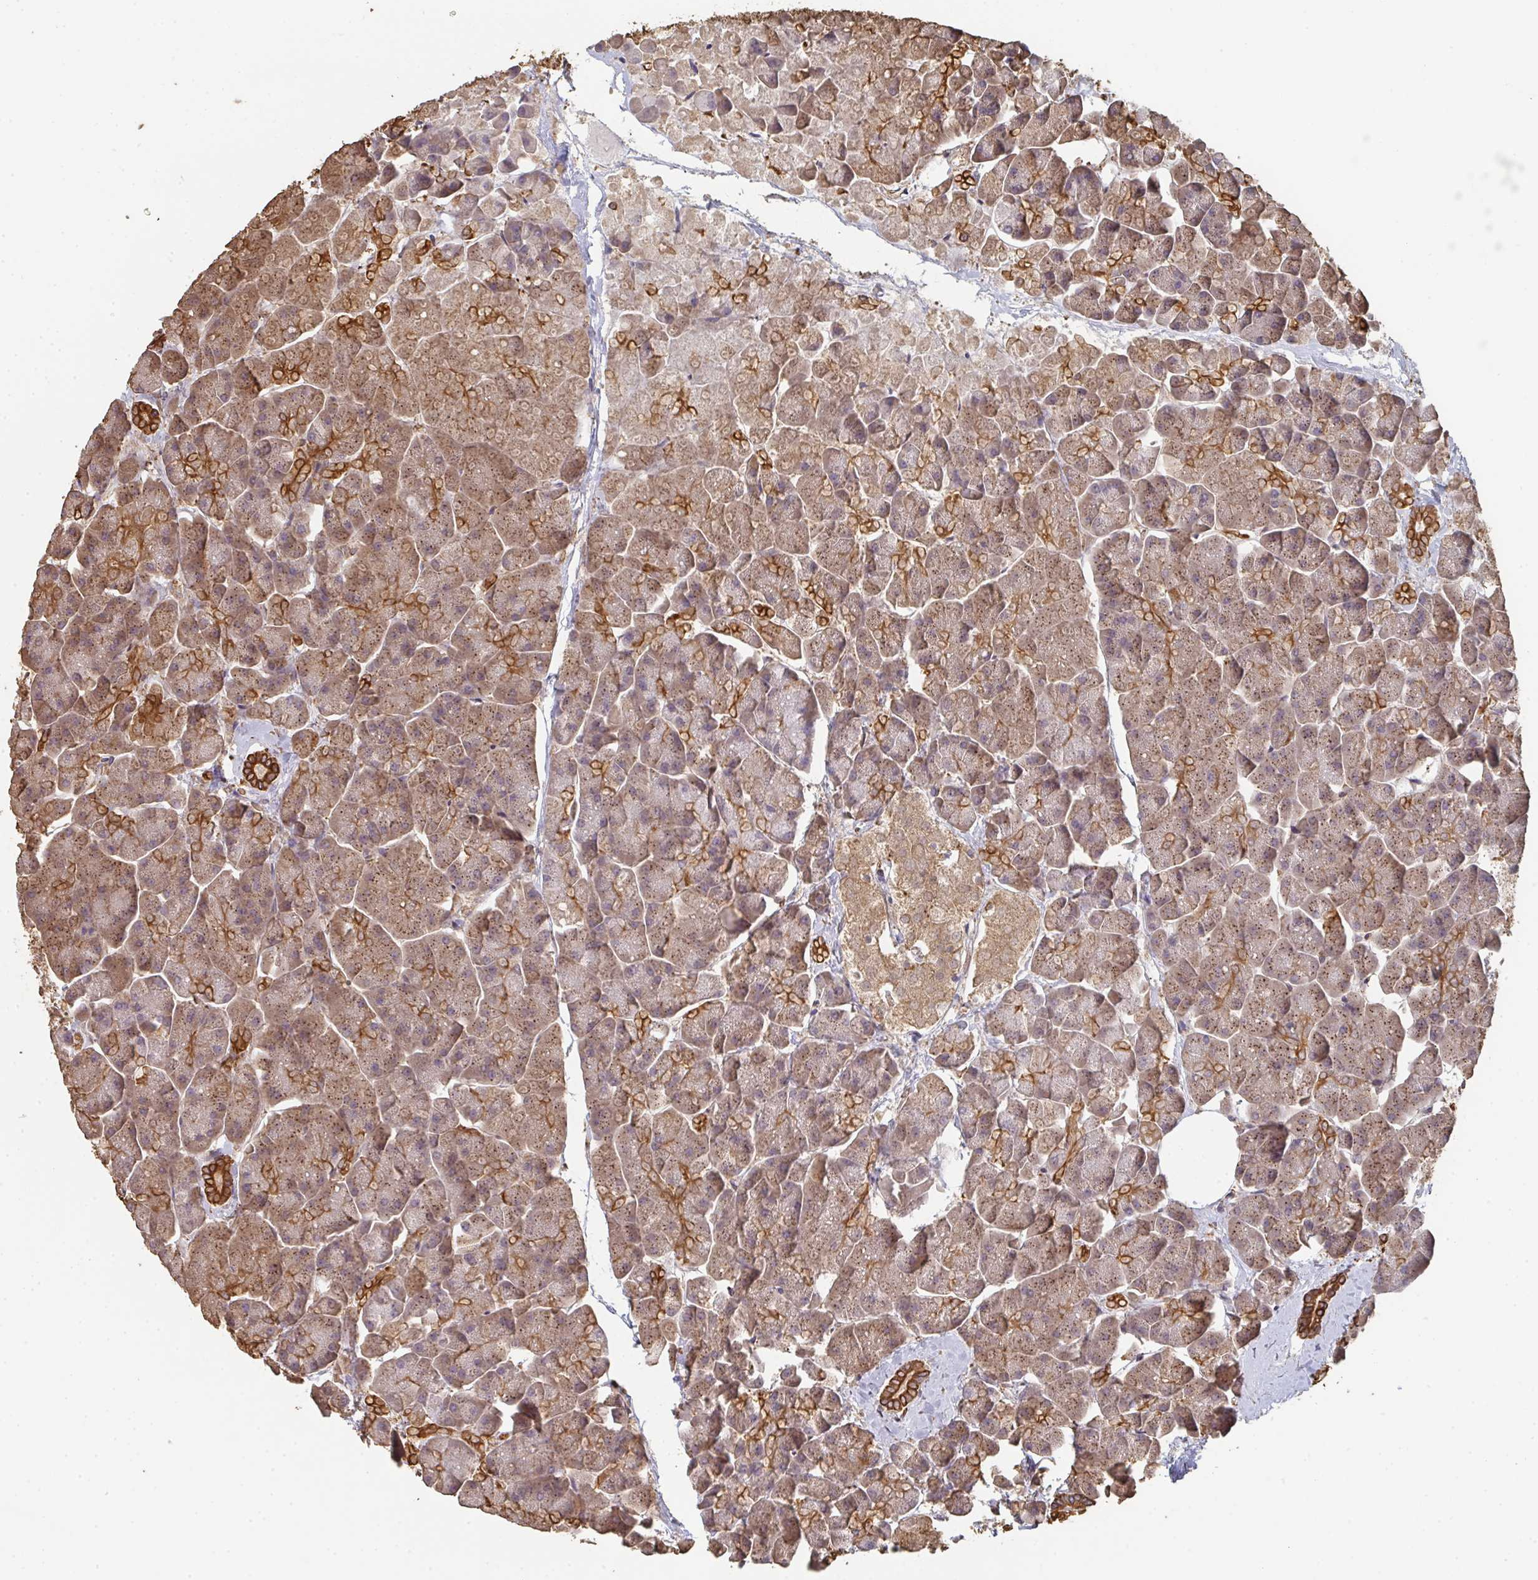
{"staining": {"intensity": "moderate", "quantity": ">75%", "location": "cytoplasmic/membranous"}, "tissue": "pancreas", "cell_type": "Exocrine glandular cells", "image_type": "normal", "snomed": [{"axis": "morphology", "description": "Normal tissue, NOS"}, {"axis": "topography", "description": "Pancreas"}, {"axis": "topography", "description": "Peripheral nerve tissue"}], "caption": "Protein staining by immunohistochemistry reveals moderate cytoplasmic/membranous staining in about >75% of exocrine glandular cells in benign pancreas.", "gene": "POLG", "patient": {"sex": "male", "age": 54}}